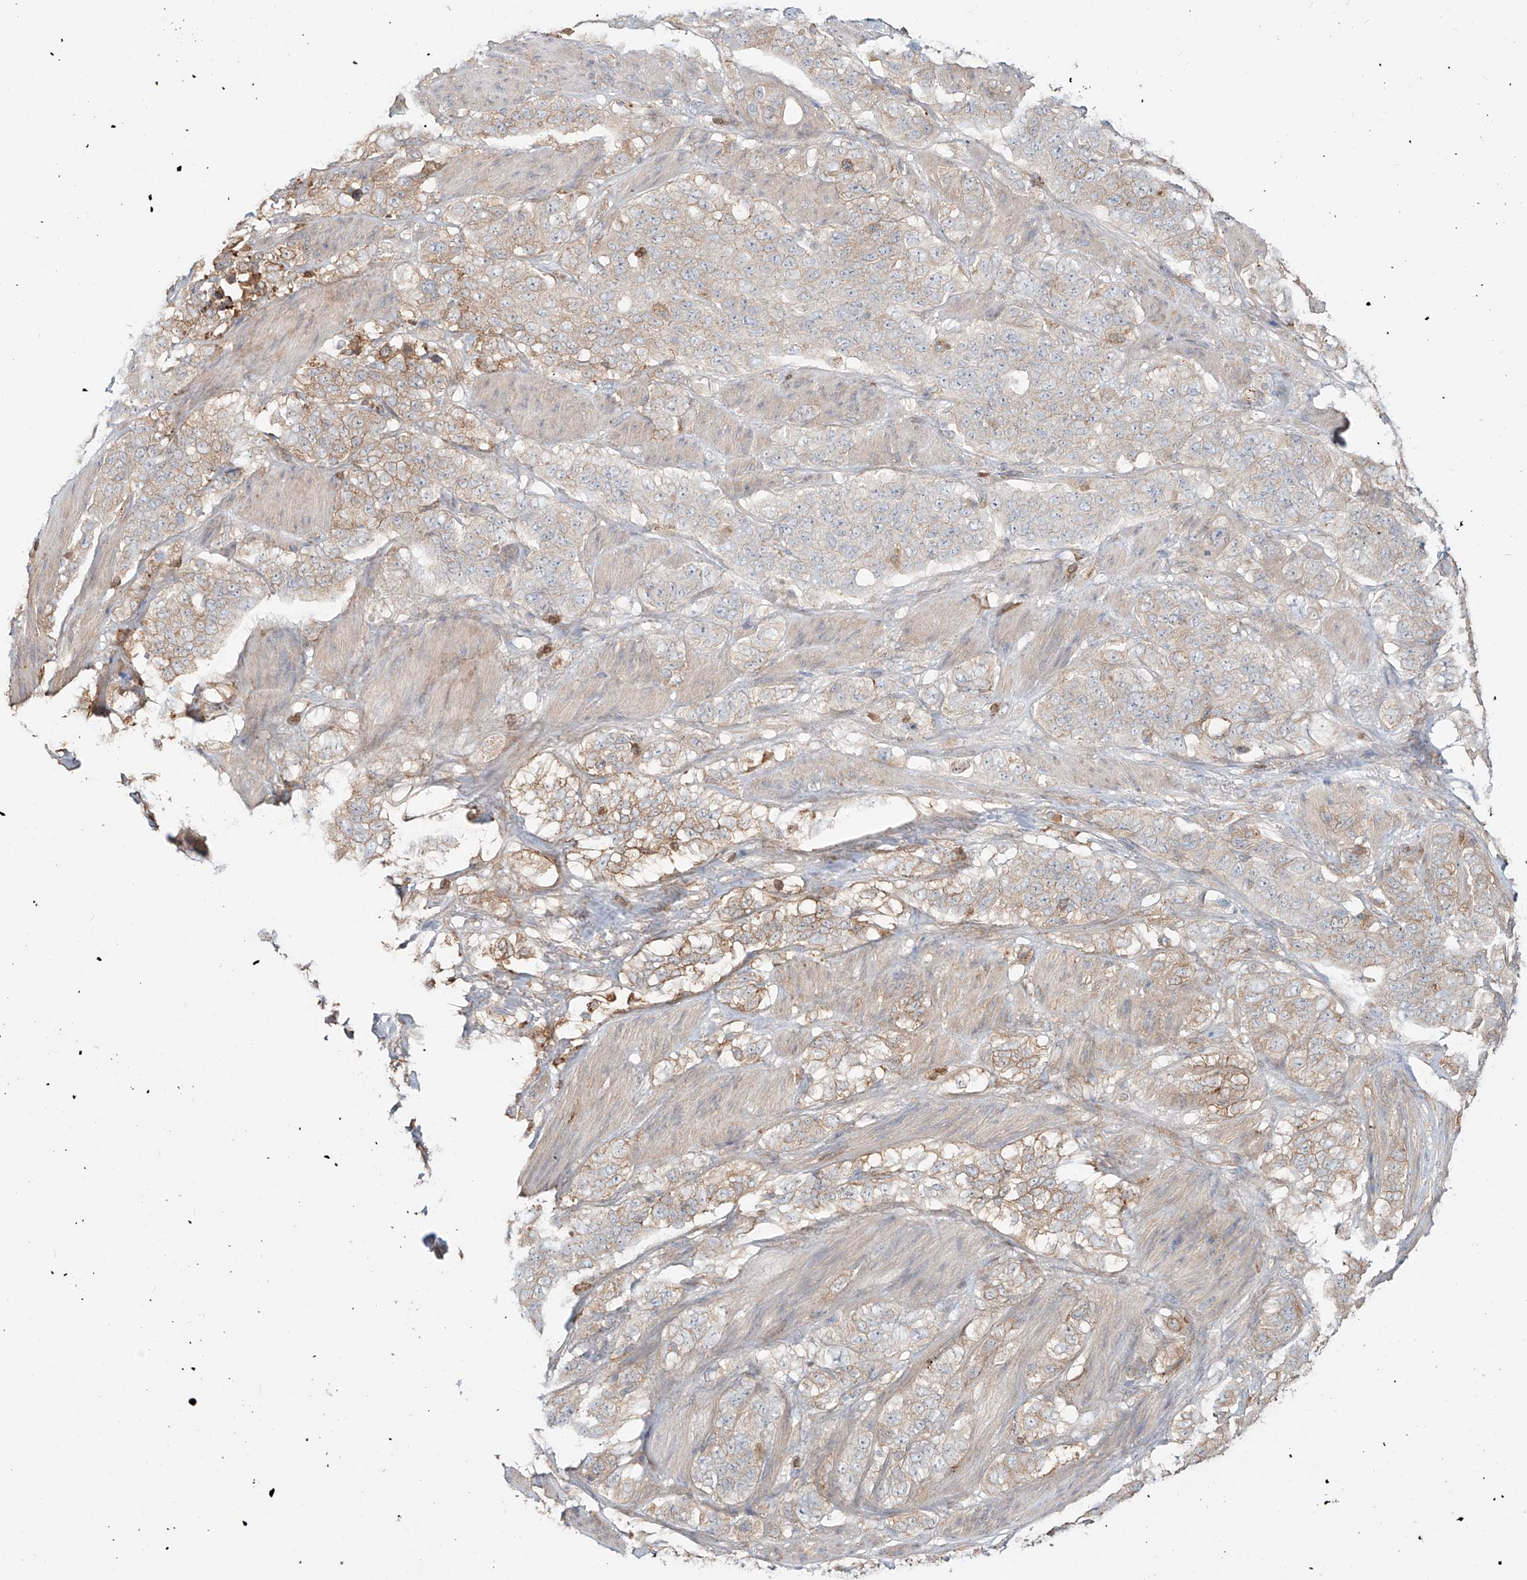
{"staining": {"intensity": "moderate", "quantity": "<25%", "location": "cytoplasmic/membranous"}, "tissue": "stomach cancer", "cell_type": "Tumor cells", "image_type": "cancer", "snomed": [{"axis": "morphology", "description": "Adenocarcinoma, NOS"}, {"axis": "topography", "description": "Stomach"}], "caption": "Immunohistochemical staining of stomach cancer shows low levels of moderate cytoplasmic/membranous positivity in approximately <25% of tumor cells.", "gene": "ERO1A", "patient": {"sex": "male", "age": 48}}